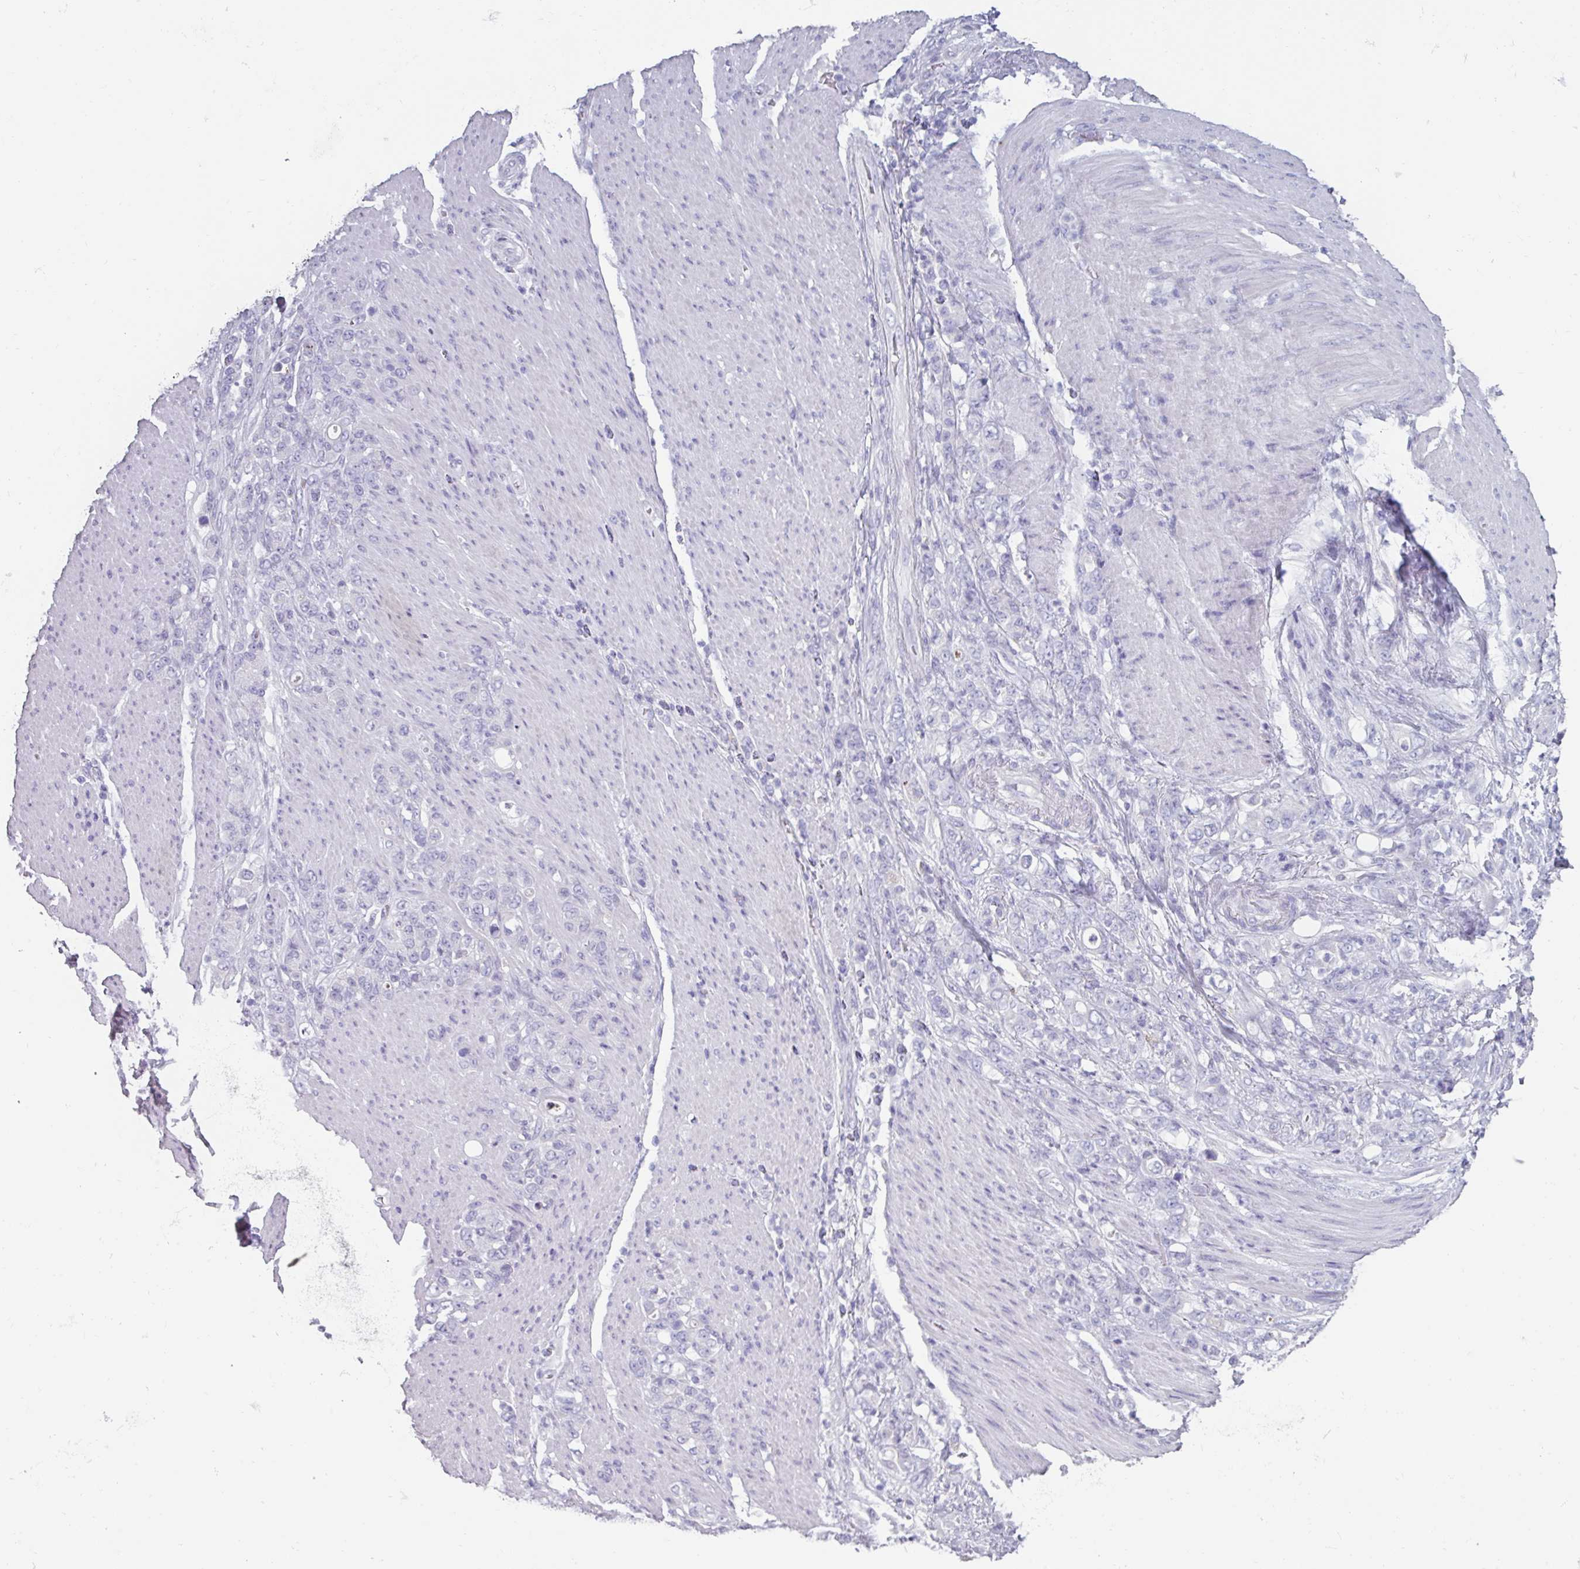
{"staining": {"intensity": "negative", "quantity": "none", "location": "none"}, "tissue": "stomach cancer", "cell_type": "Tumor cells", "image_type": "cancer", "snomed": [{"axis": "morphology", "description": "Adenocarcinoma, NOS"}, {"axis": "topography", "description": "Stomach"}], "caption": "This is an immunohistochemistry image of adenocarcinoma (stomach). There is no positivity in tumor cells.", "gene": "OR2T10", "patient": {"sex": "female", "age": 79}}